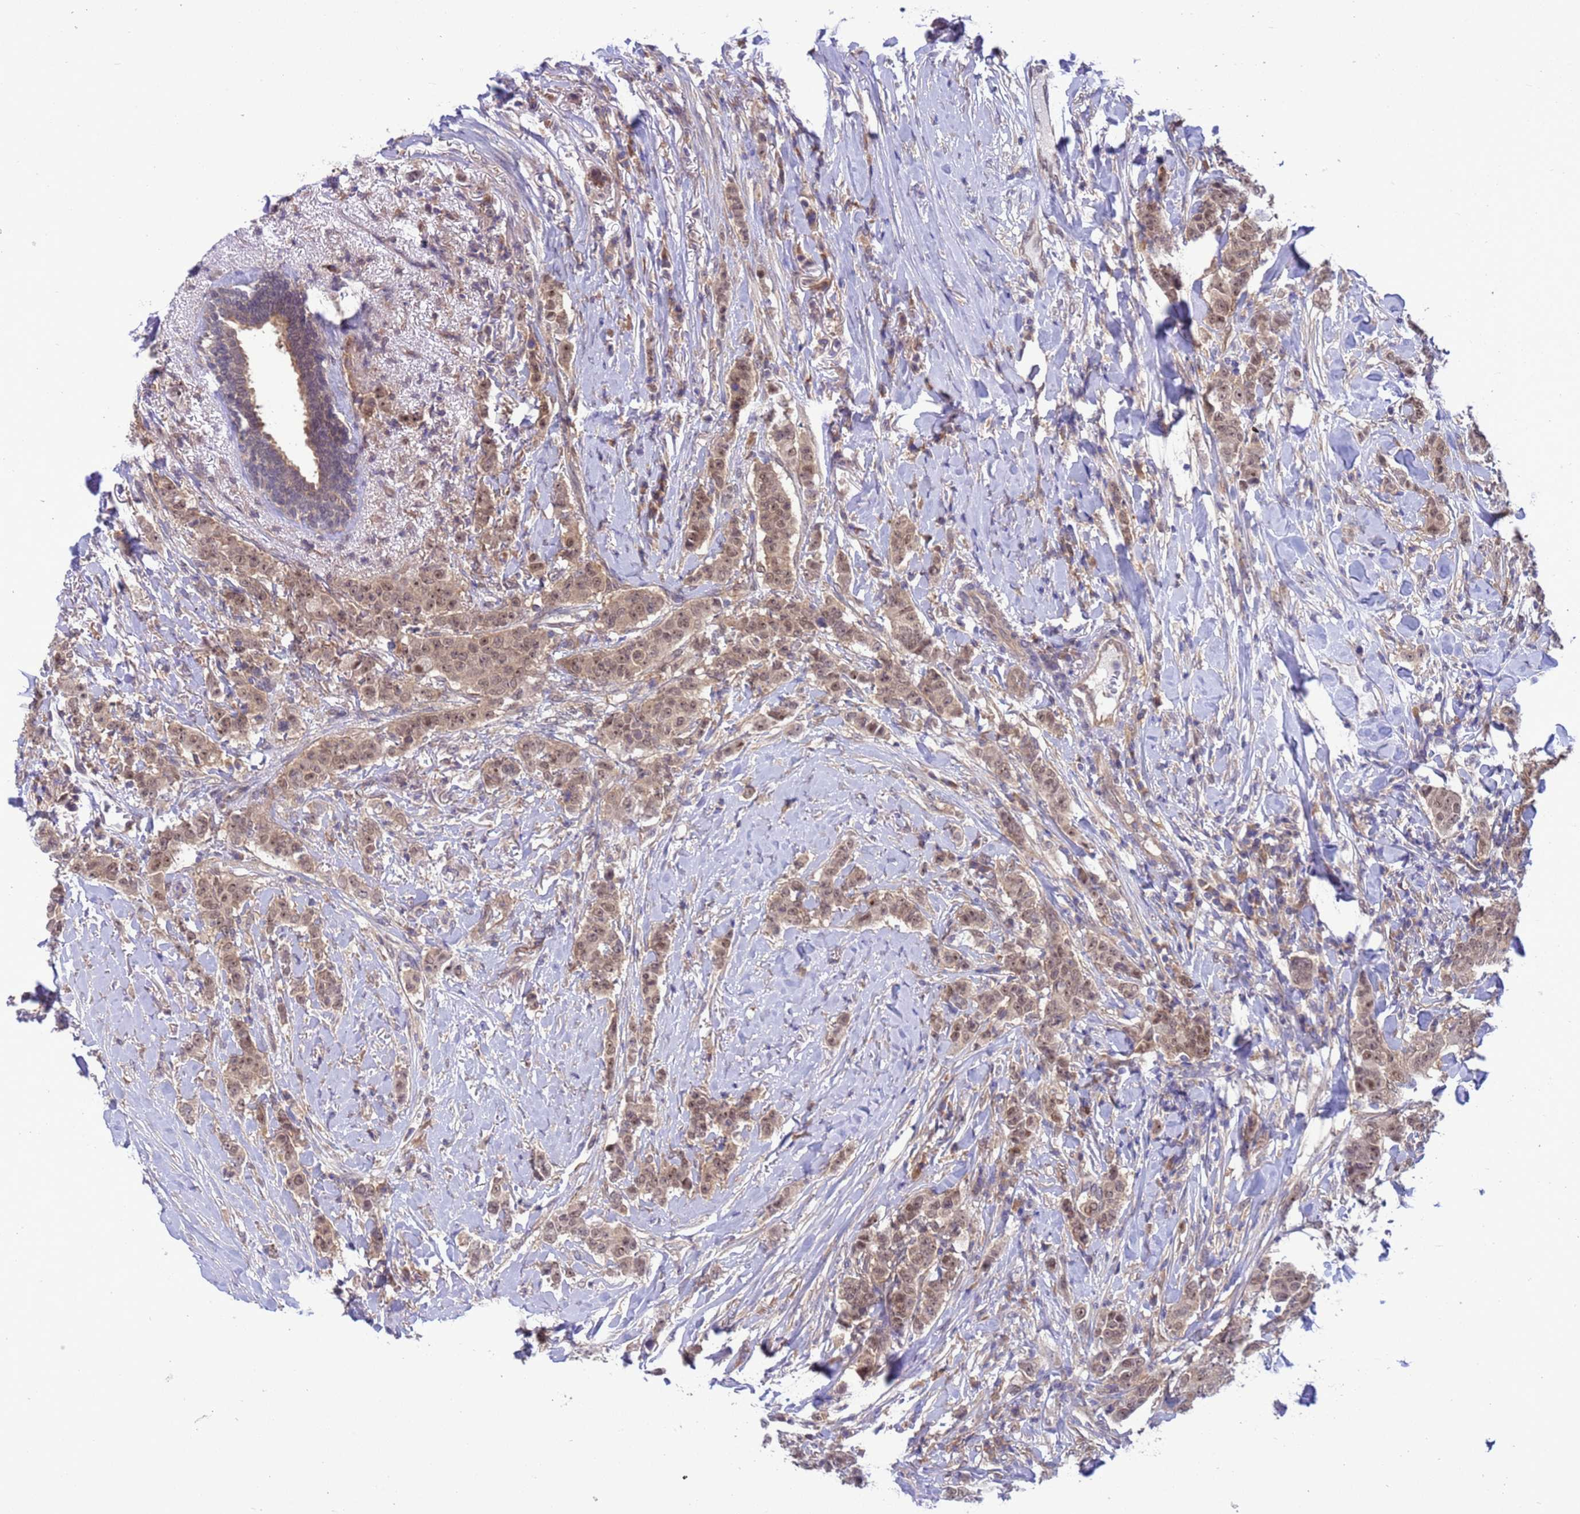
{"staining": {"intensity": "moderate", "quantity": ">75%", "location": "cytoplasmic/membranous,nuclear"}, "tissue": "breast cancer", "cell_type": "Tumor cells", "image_type": "cancer", "snomed": [{"axis": "morphology", "description": "Duct carcinoma"}, {"axis": "topography", "description": "Breast"}], "caption": "This is a histology image of immunohistochemistry staining of breast cancer, which shows moderate expression in the cytoplasmic/membranous and nuclear of tumor cells.", "gene": "ZNF461", "patient": {"sex": "female", "age": 40}}